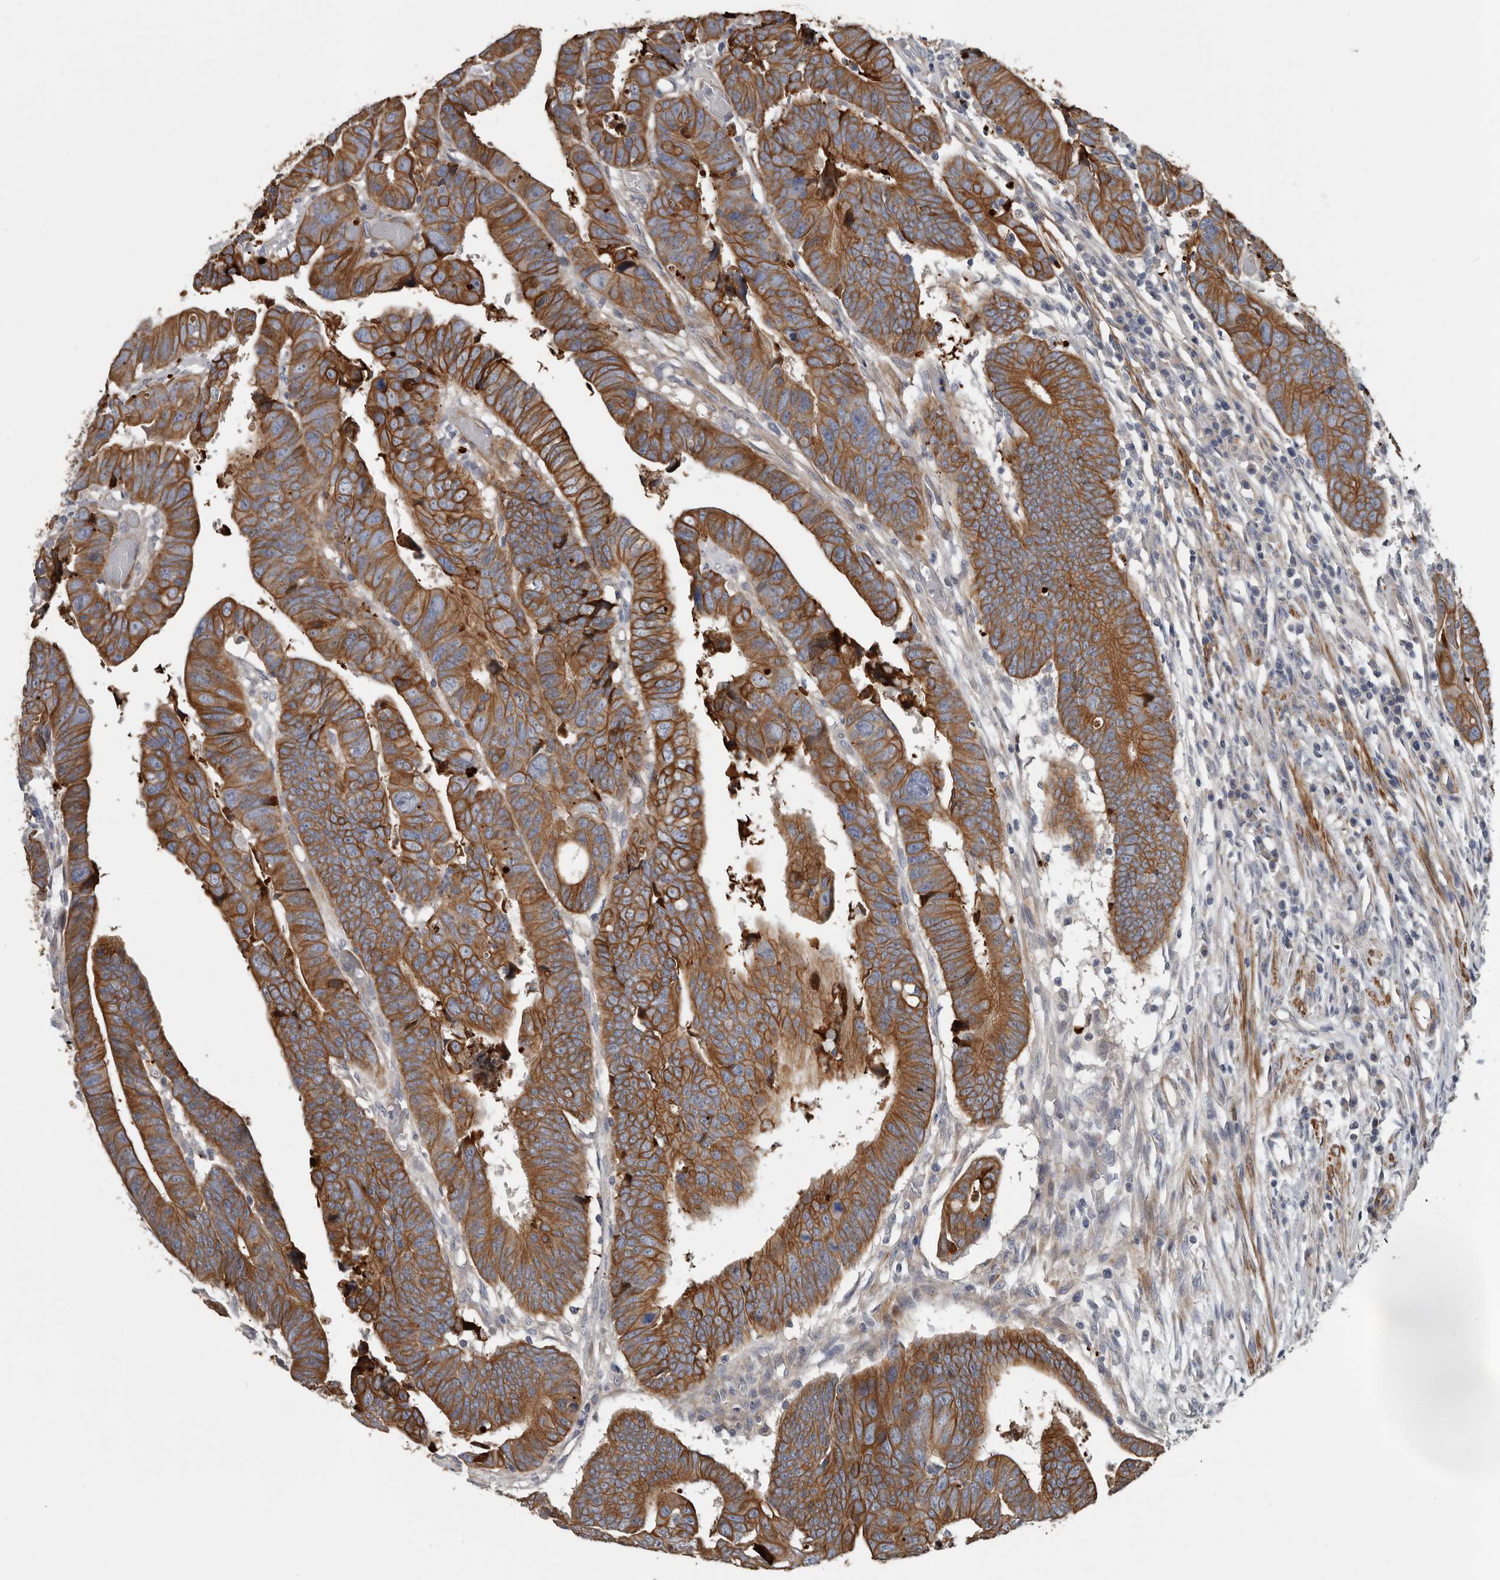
{"staining": {"intensity": "strong", "quantity": ">75%", "location": "cytoplasmic/membranous"}, "tissue": "colorectal cancer", "cell_type": "Tumor cells", "image_type": "cancer", "snomed": [{"axis": "morphology", "description": "Adenocarcinoma, NOS"}, {"axis": "topography", "description": "Rectum"}], "caption": "Colorectal adenocarcinoma was stained to show a protein in brown. There is high levels of strong cytoplasmic/membranous staining in approximately >75% of tumor cells. Nuclei are stained in blue.", "gene": "DPY19L4", "patient": {"sex": "female", "age": 65}}